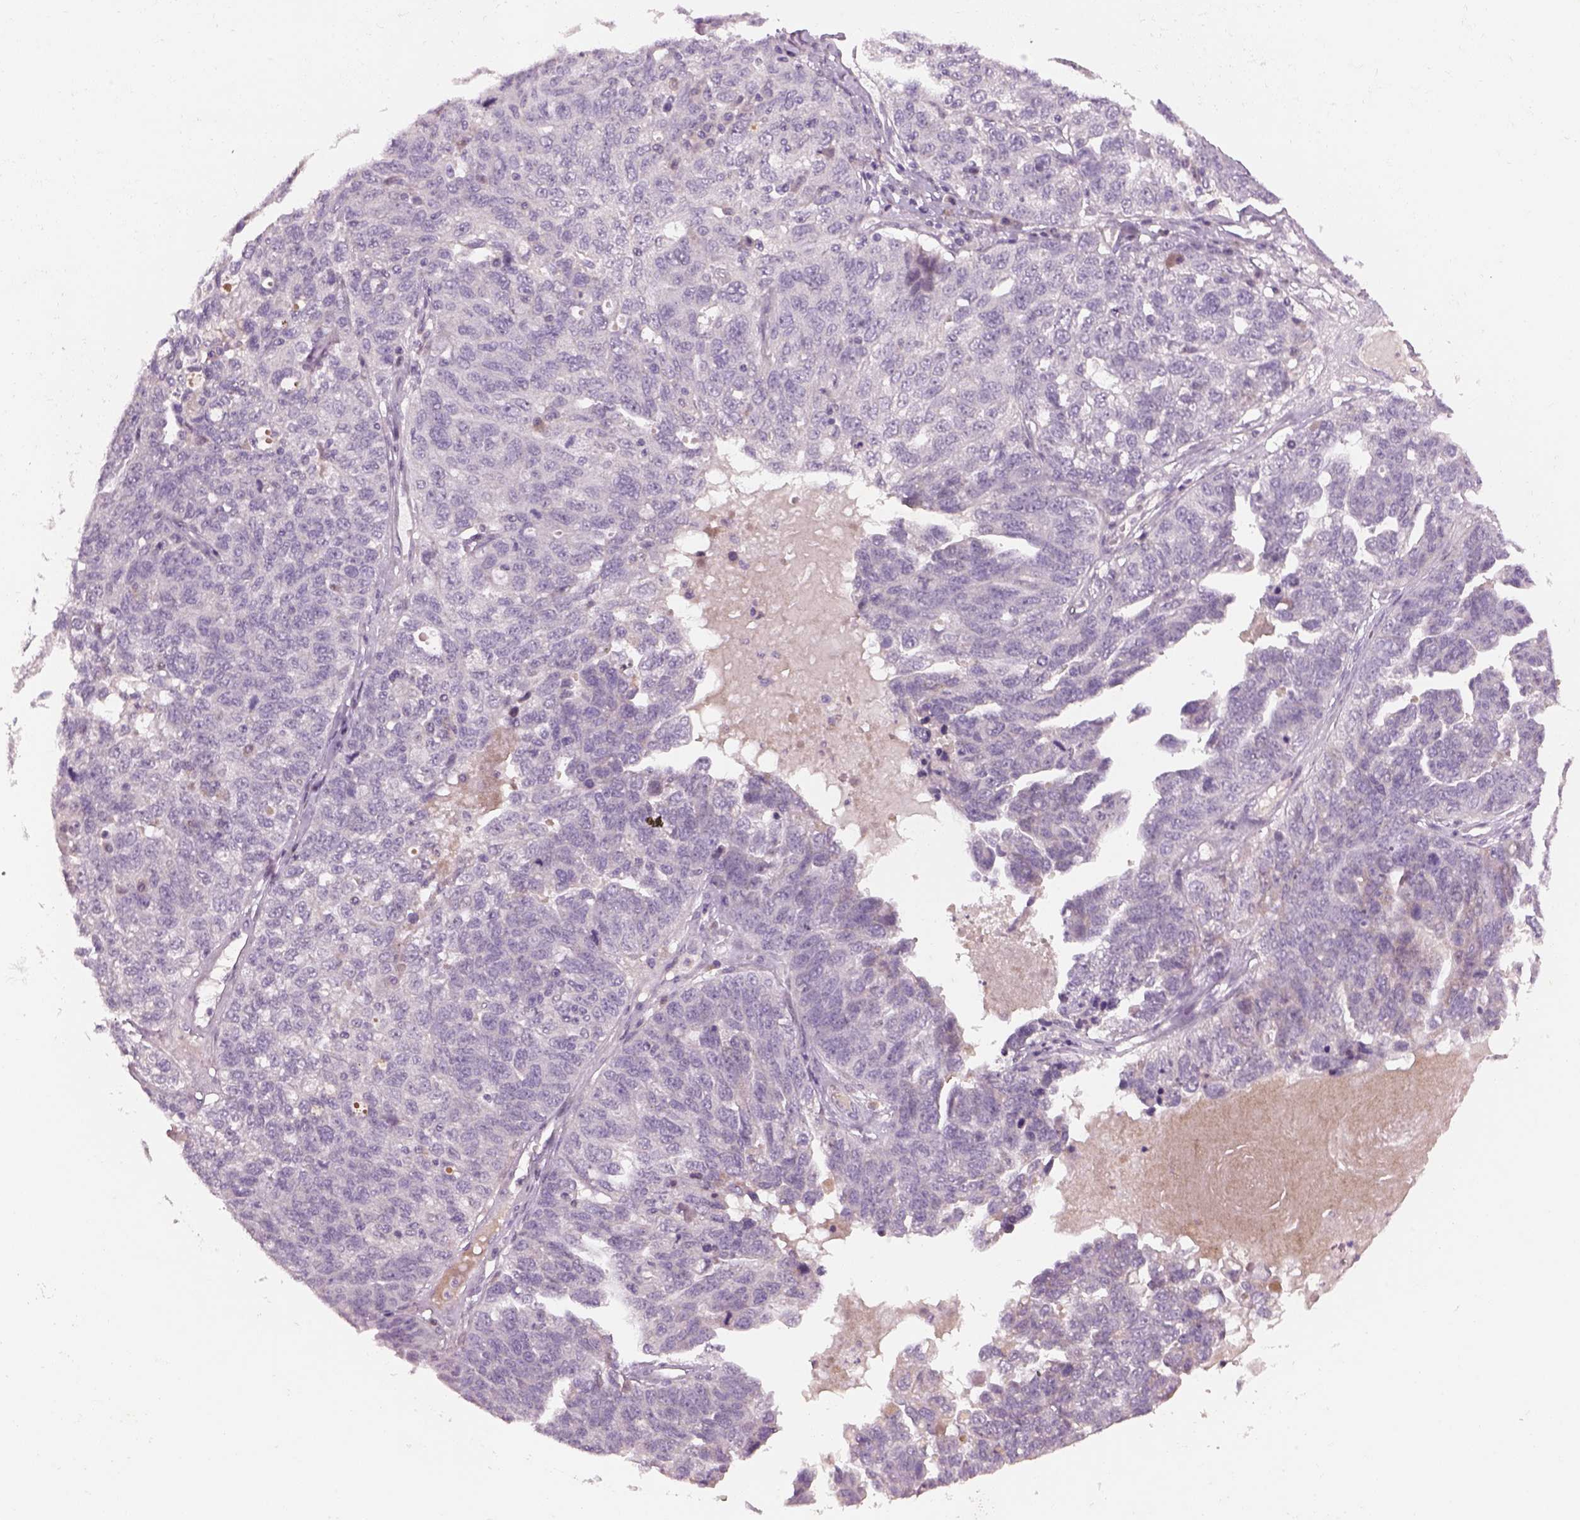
{"staining": {"intensity": "negative", "quantity": "none", "location": "none"}, "tissue": "ovarian cancer", "cell_type": "Tumor cells", "image_type": "cancer", "snomed": [{"axis": "morphology", "description": "Cystadenocarcinoma, serous, NOS"}, {"axis": "topography", "description": "Ovary"}], "caption": "There is no significant positivity in tumor cells of ovarian cancer (serous cystadenocarcinoma). (Immunohistochemistry, brightfield microscopy, high magnification).", "gene": "PENK", "patient": {"sex": "female", "age": 71}}